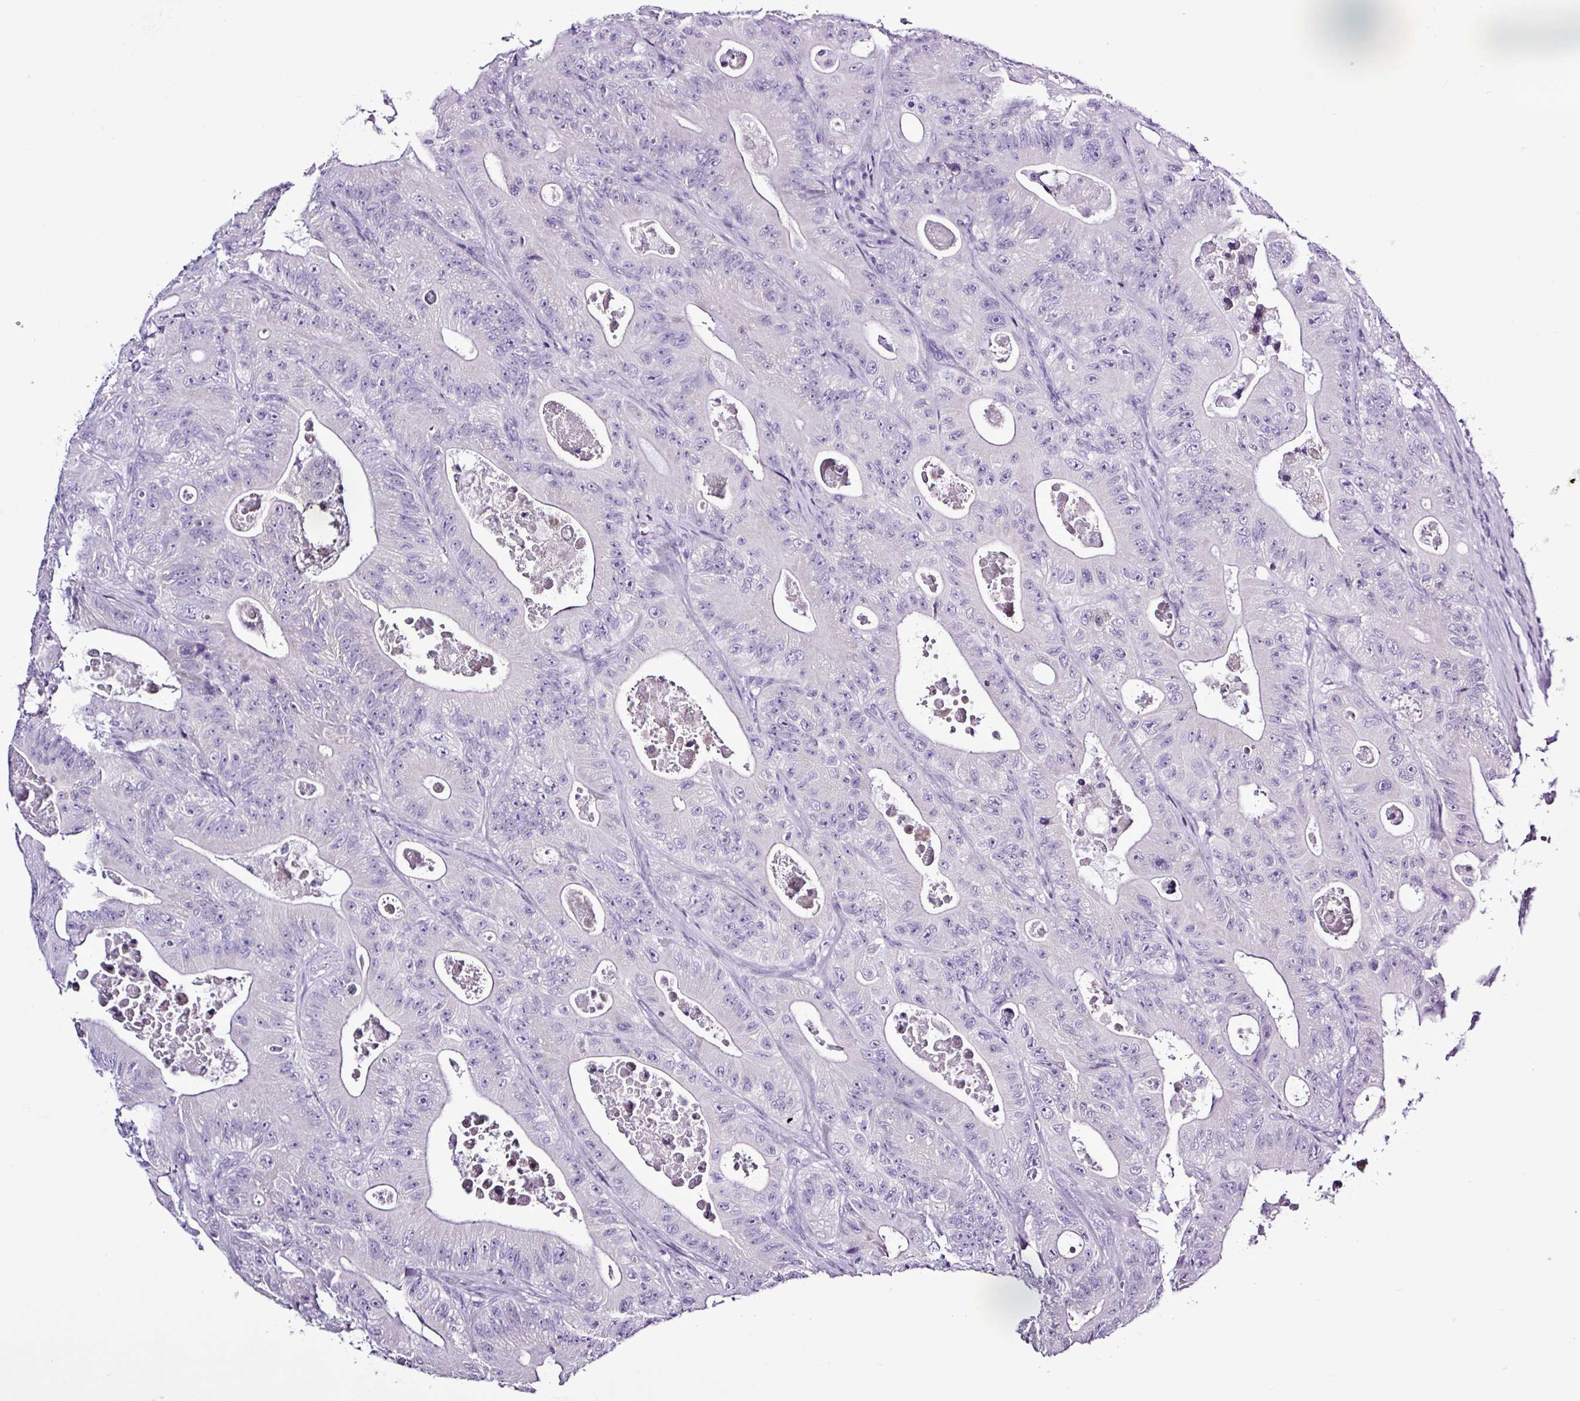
{"staining": {"intensity": "negative", "quantity": "none", "location": "none"}, "tissue": "colorectal cancer", "cell_type": "Tumor cells", "image_type": "cancer", "snomed": [{"axis": "morphology", "description": "Adenocarcinoma, NOS"}, {"axis": "topography", "description": "Colon"}], "caption": "This is a histopathology image of IHC staining of colorectal cancer (adenocarcinoma), which shows no staining in tumor cells.", "gene": "ALDH3A1", "patient": {"sex": "female", "age": 46}}